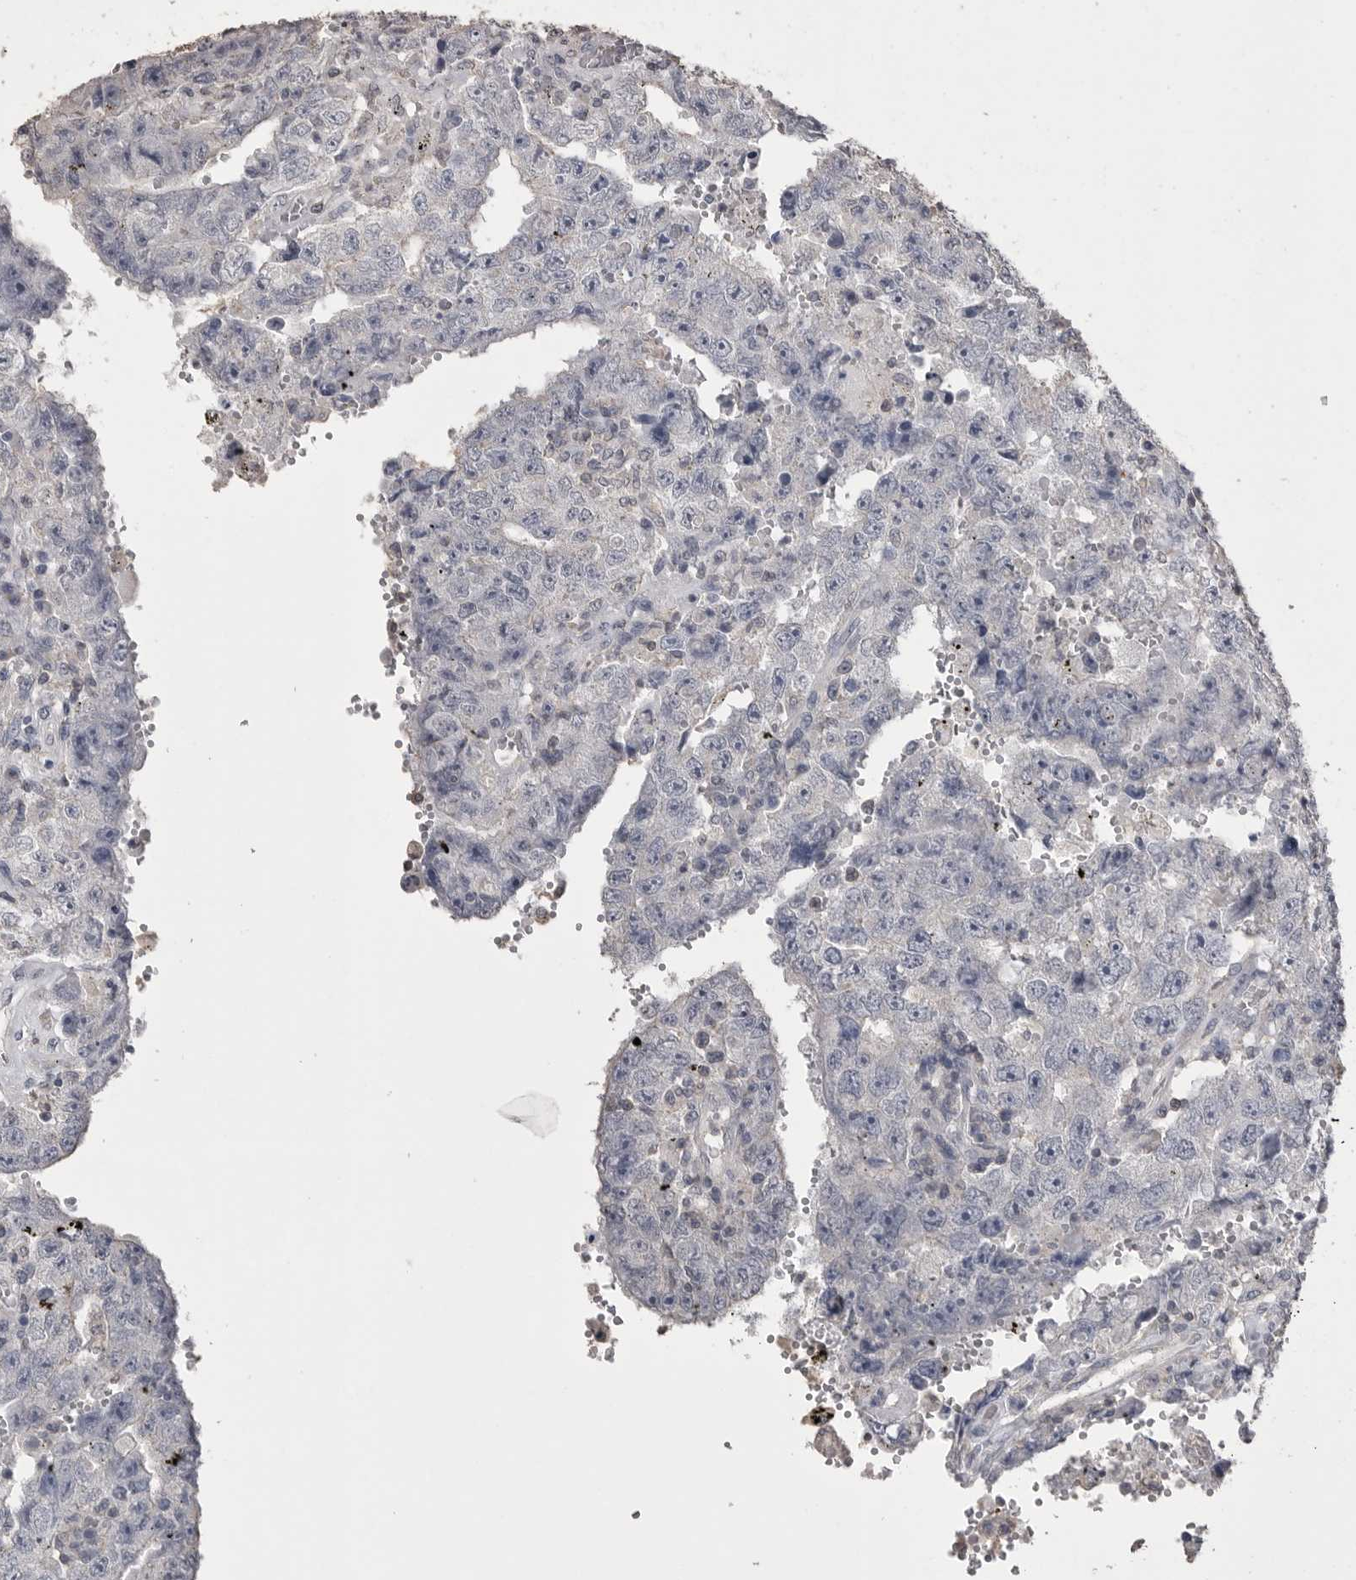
{"staining": {"intensity": "negative", "quantity": "none", "location": "none"}, "tissue": "testis cancer", "cell_type": "Tumor cells", "image_type": "cancer", "snomed": [{"axis": "morphology", "description": "Carcinoma, Embryonal, NOS"}, {"axis": "topography", "description": "Testis"}], "caption": "Tumor cells are negative for protein expression in human testis embryonal carcinoma. (Stains: DAB (3,3'-diaminobenzidine) immunohistochemistry with hematoxylin counter stain, Microscopy: brightfield microscopy at high magnification).", "gene": "MMP7", "patient": {"sex": "male", "age": 26}}